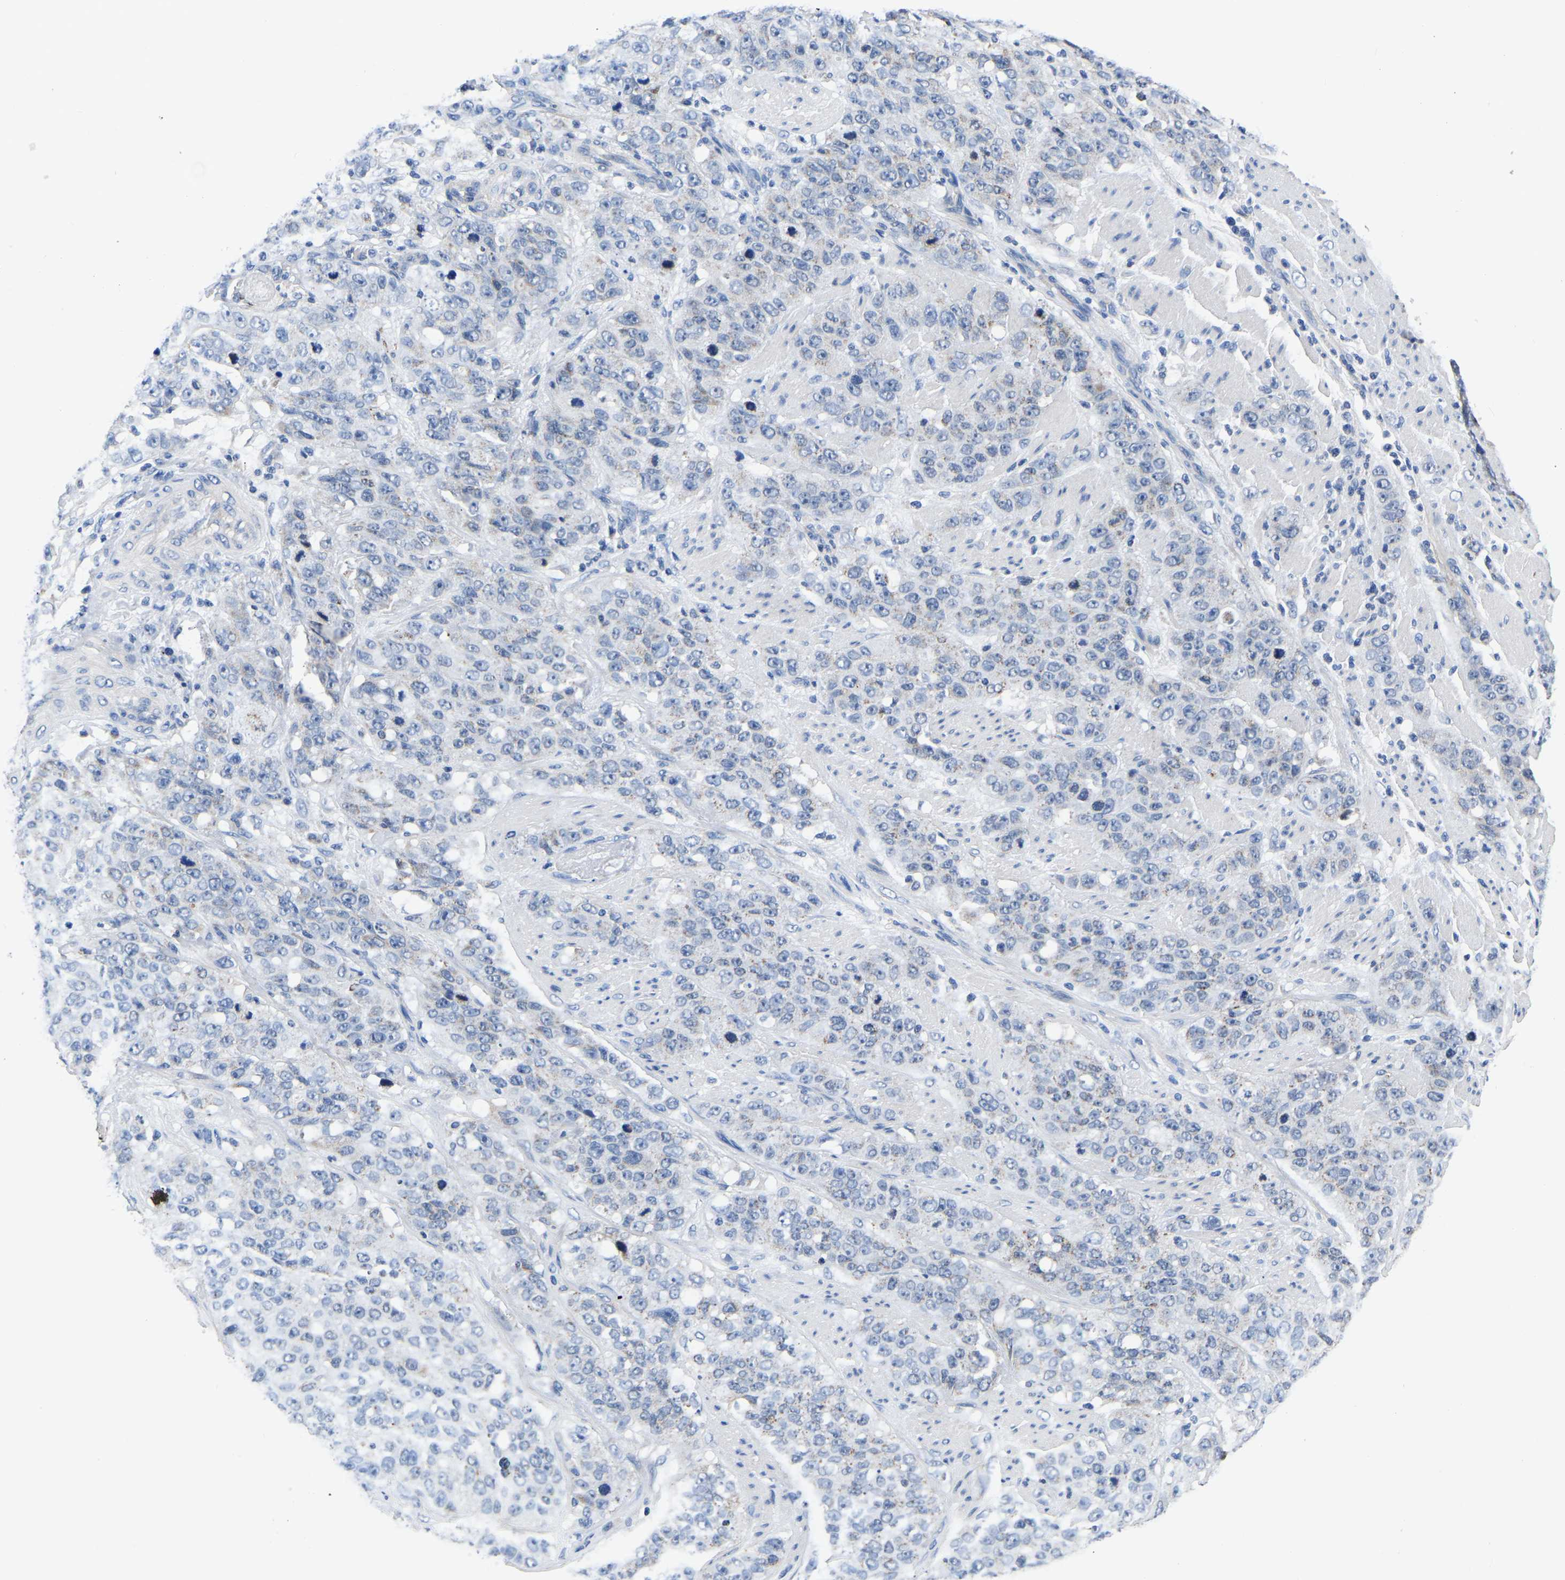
{"staining": {"intensity": "negative", "quantity": "none", "location": "none"}, "tissue": "stomach cancer", "cell_type": "Tumor cells", "image_type": "cancer", "snomed": [{"axis": "morphology", "description": "Adenocarcinoma, NOS"}, {"axis": "topography", "description": "Stomach"}], "caption": "DAB (3,3'-diaminobenzidine) immunohistochemical staining of adenocarcinoma (stomach) displays no significant positivity in tumor cells.", "gene": "FGD5", "patient": {"sex": "male", "age": 48}}